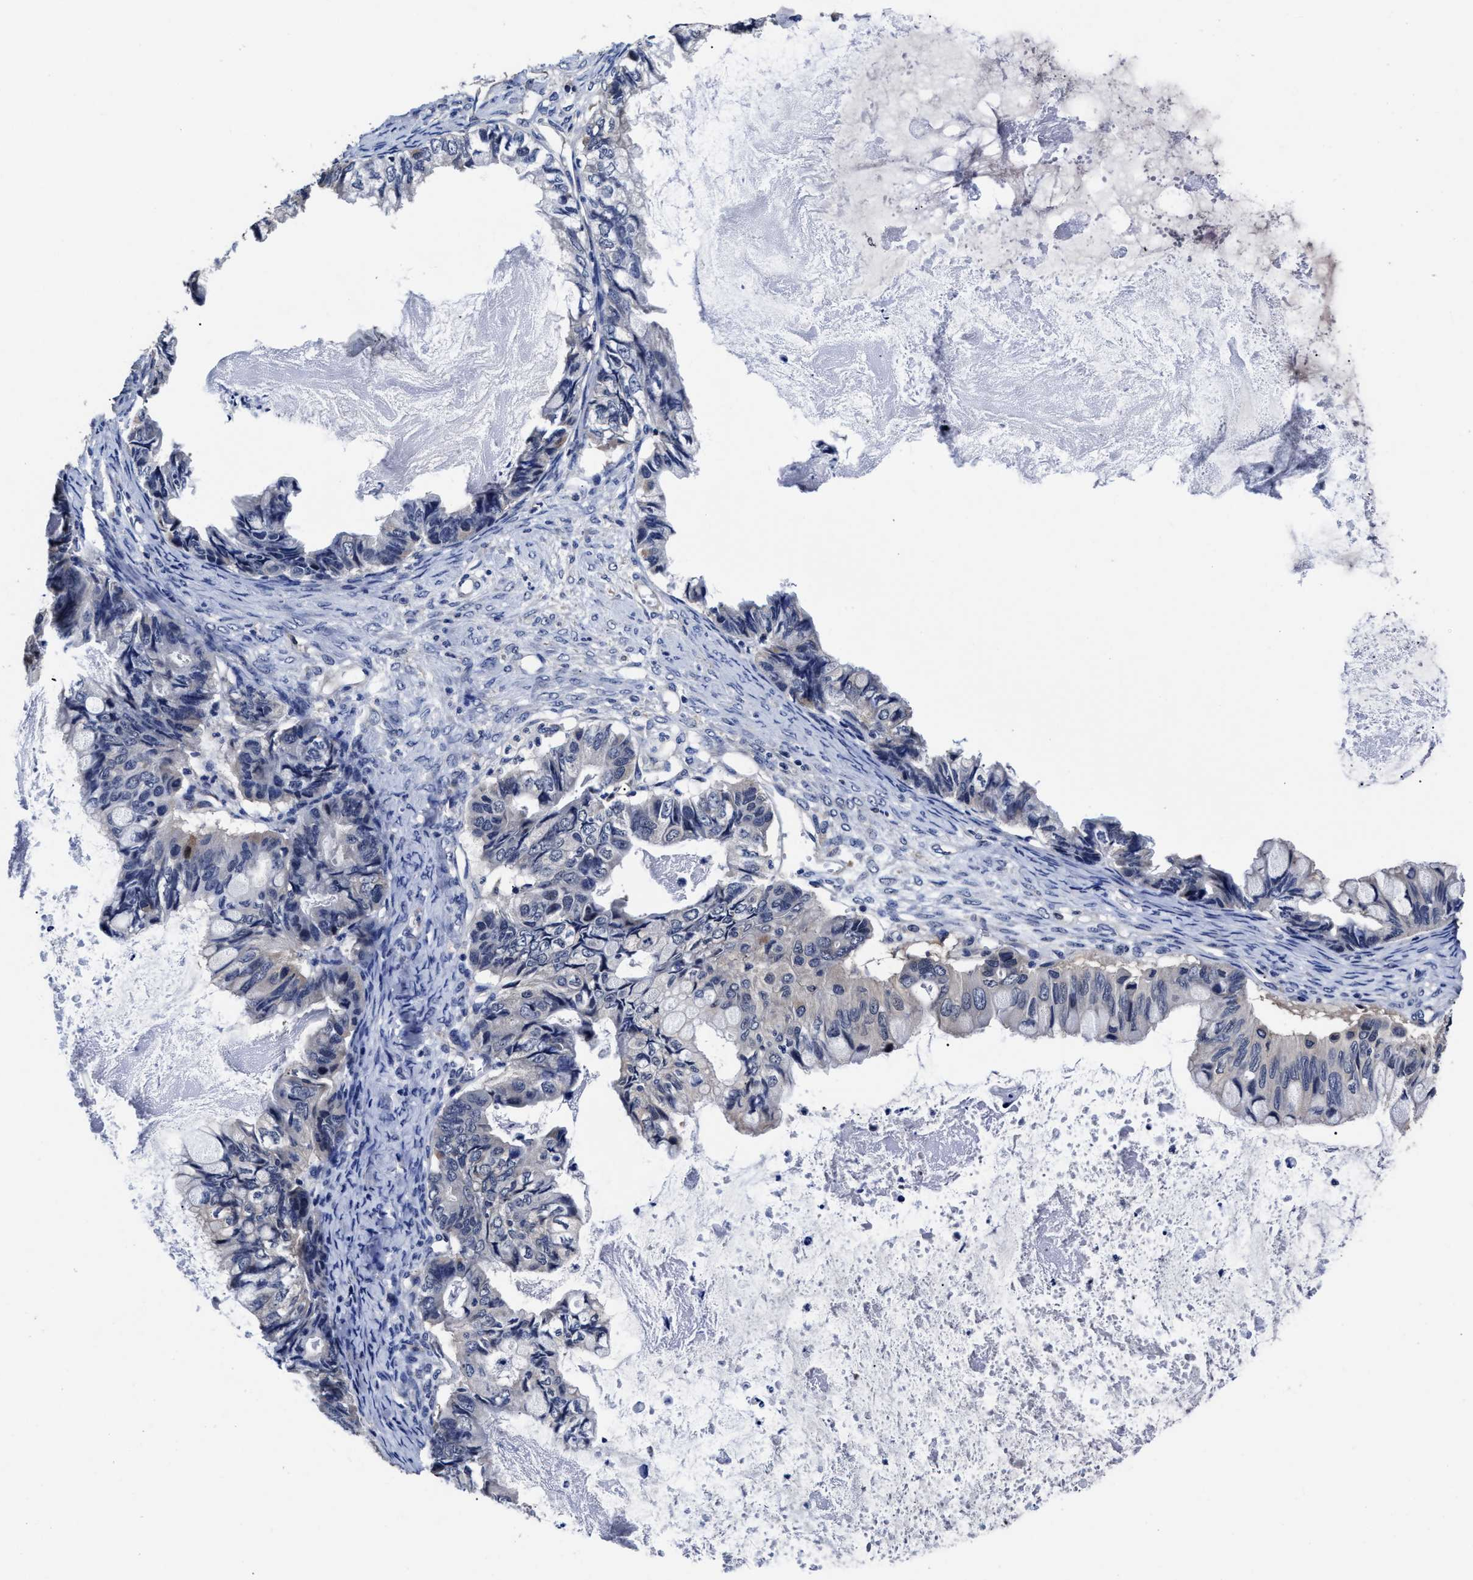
{"staining": {"intensity": "negative", "quantity": "none", "location": "none"}, "tissue": "ovarian cancer", "cell_type": "Tumor cells", "image_type": "cancer", "snomed": [{"axis": "morphology", "description": "Cystadenocarcinoma, mucinous, NOS"}, {"axis": "topography", "description": "Ovary"}], "caption": "Human mucinous cystadenocarcinoma (ovarian) stained for a protein using immunohistochemistry exhibits no expression in tumor cells.", "gene": "SOCS5", "patient": {"sex": "female", "age": 80}}